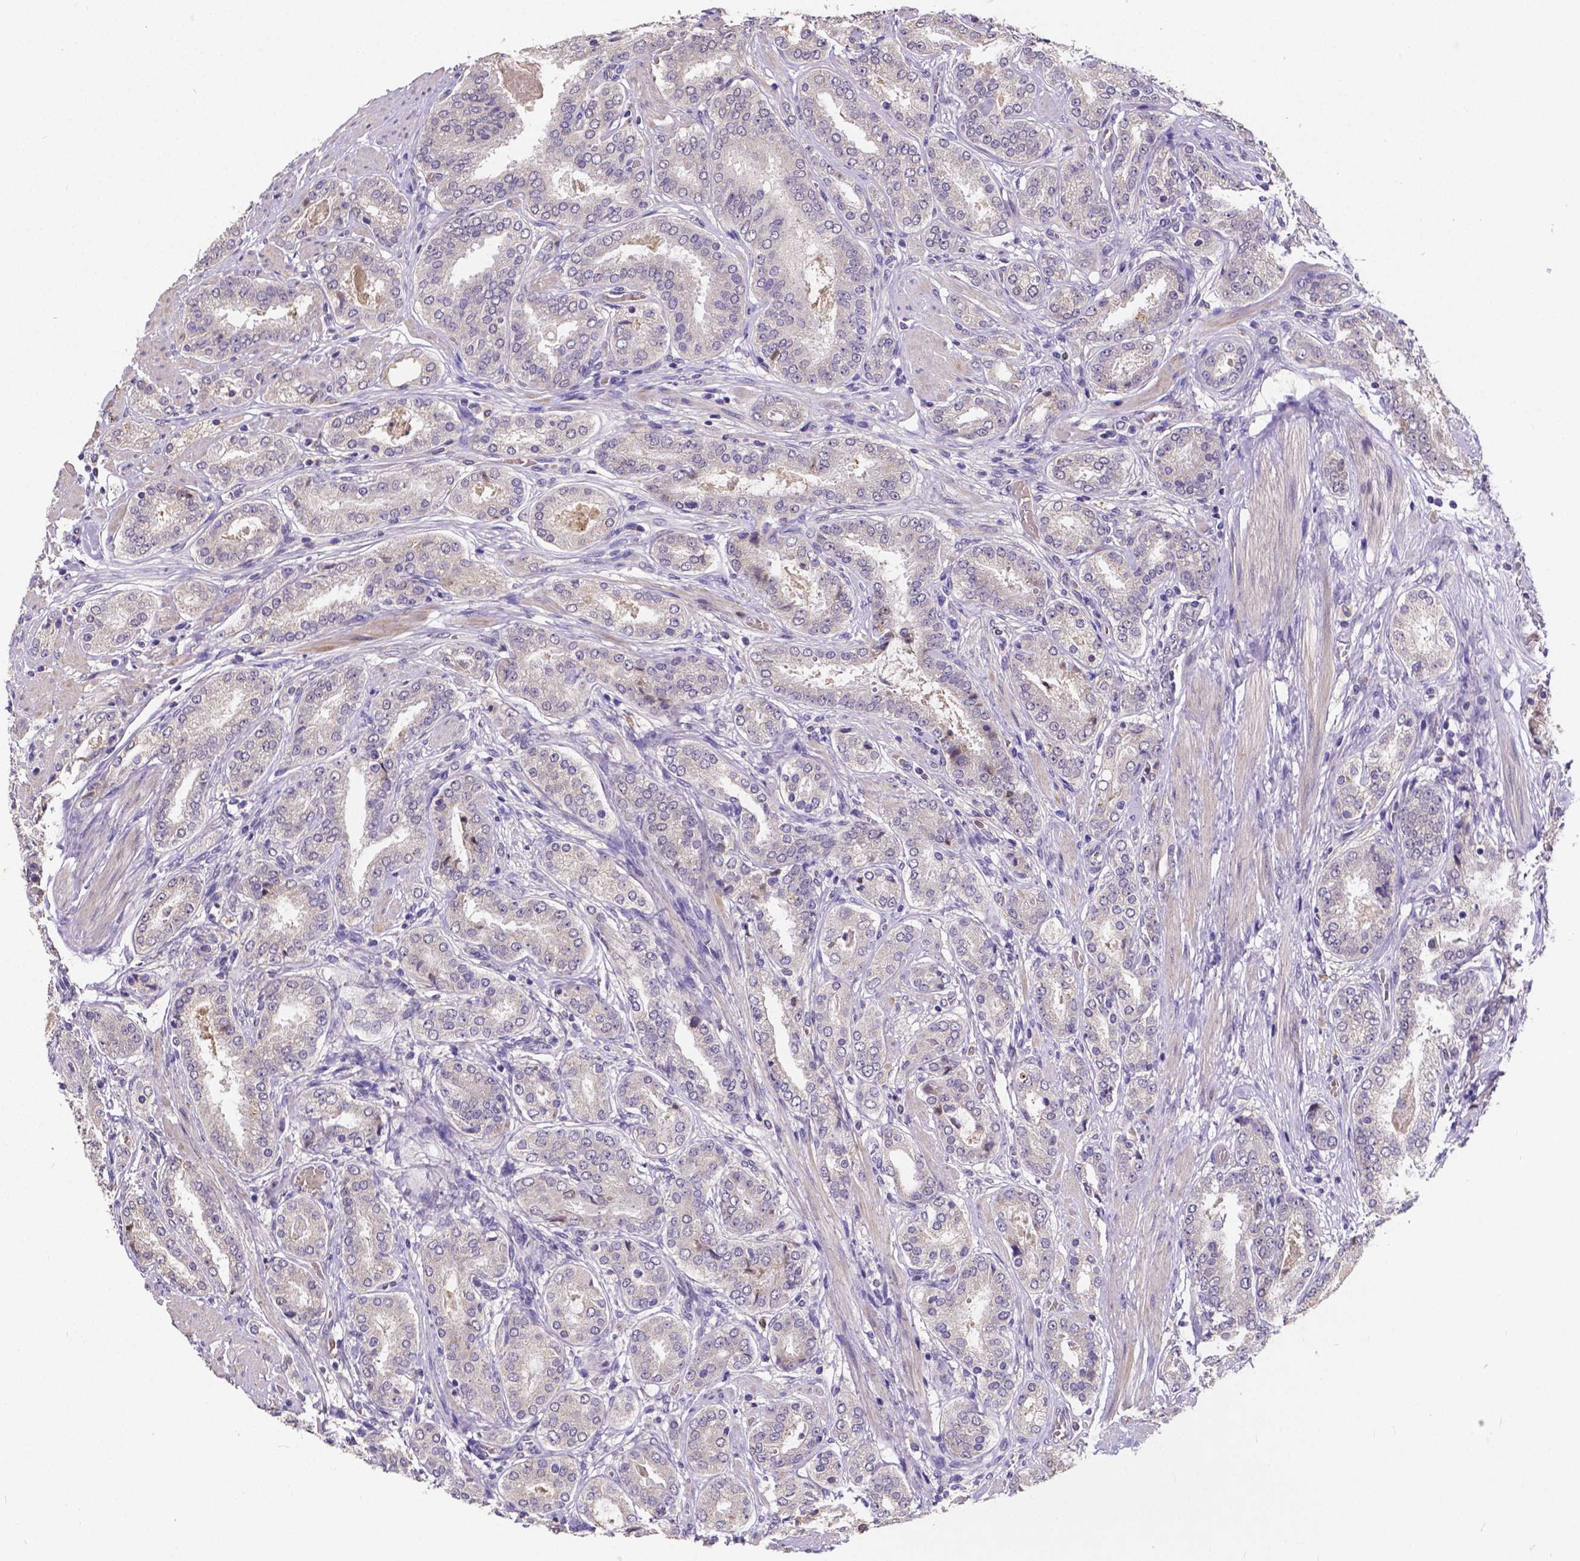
{"staining": {"intensity": "negative", "quantity": "none", "location": "none"}, "tissue": "prostate cancer", "cell_type": "Tumor cells", "image_type": "cancer", "snomed": [{"axis": "morphology", "description": "Adenocarcinoma, High grade"}, {"axis": "topography", "description": "Prostate"}], "caption": "This is an immunohistochemistry histopathology image of human prostate cancer (adenocarcinoma (high-grade)). There is no expression in tumor cells.", "gene": "CTNNA2", "patient": {"sex": "male", "age": 63}}